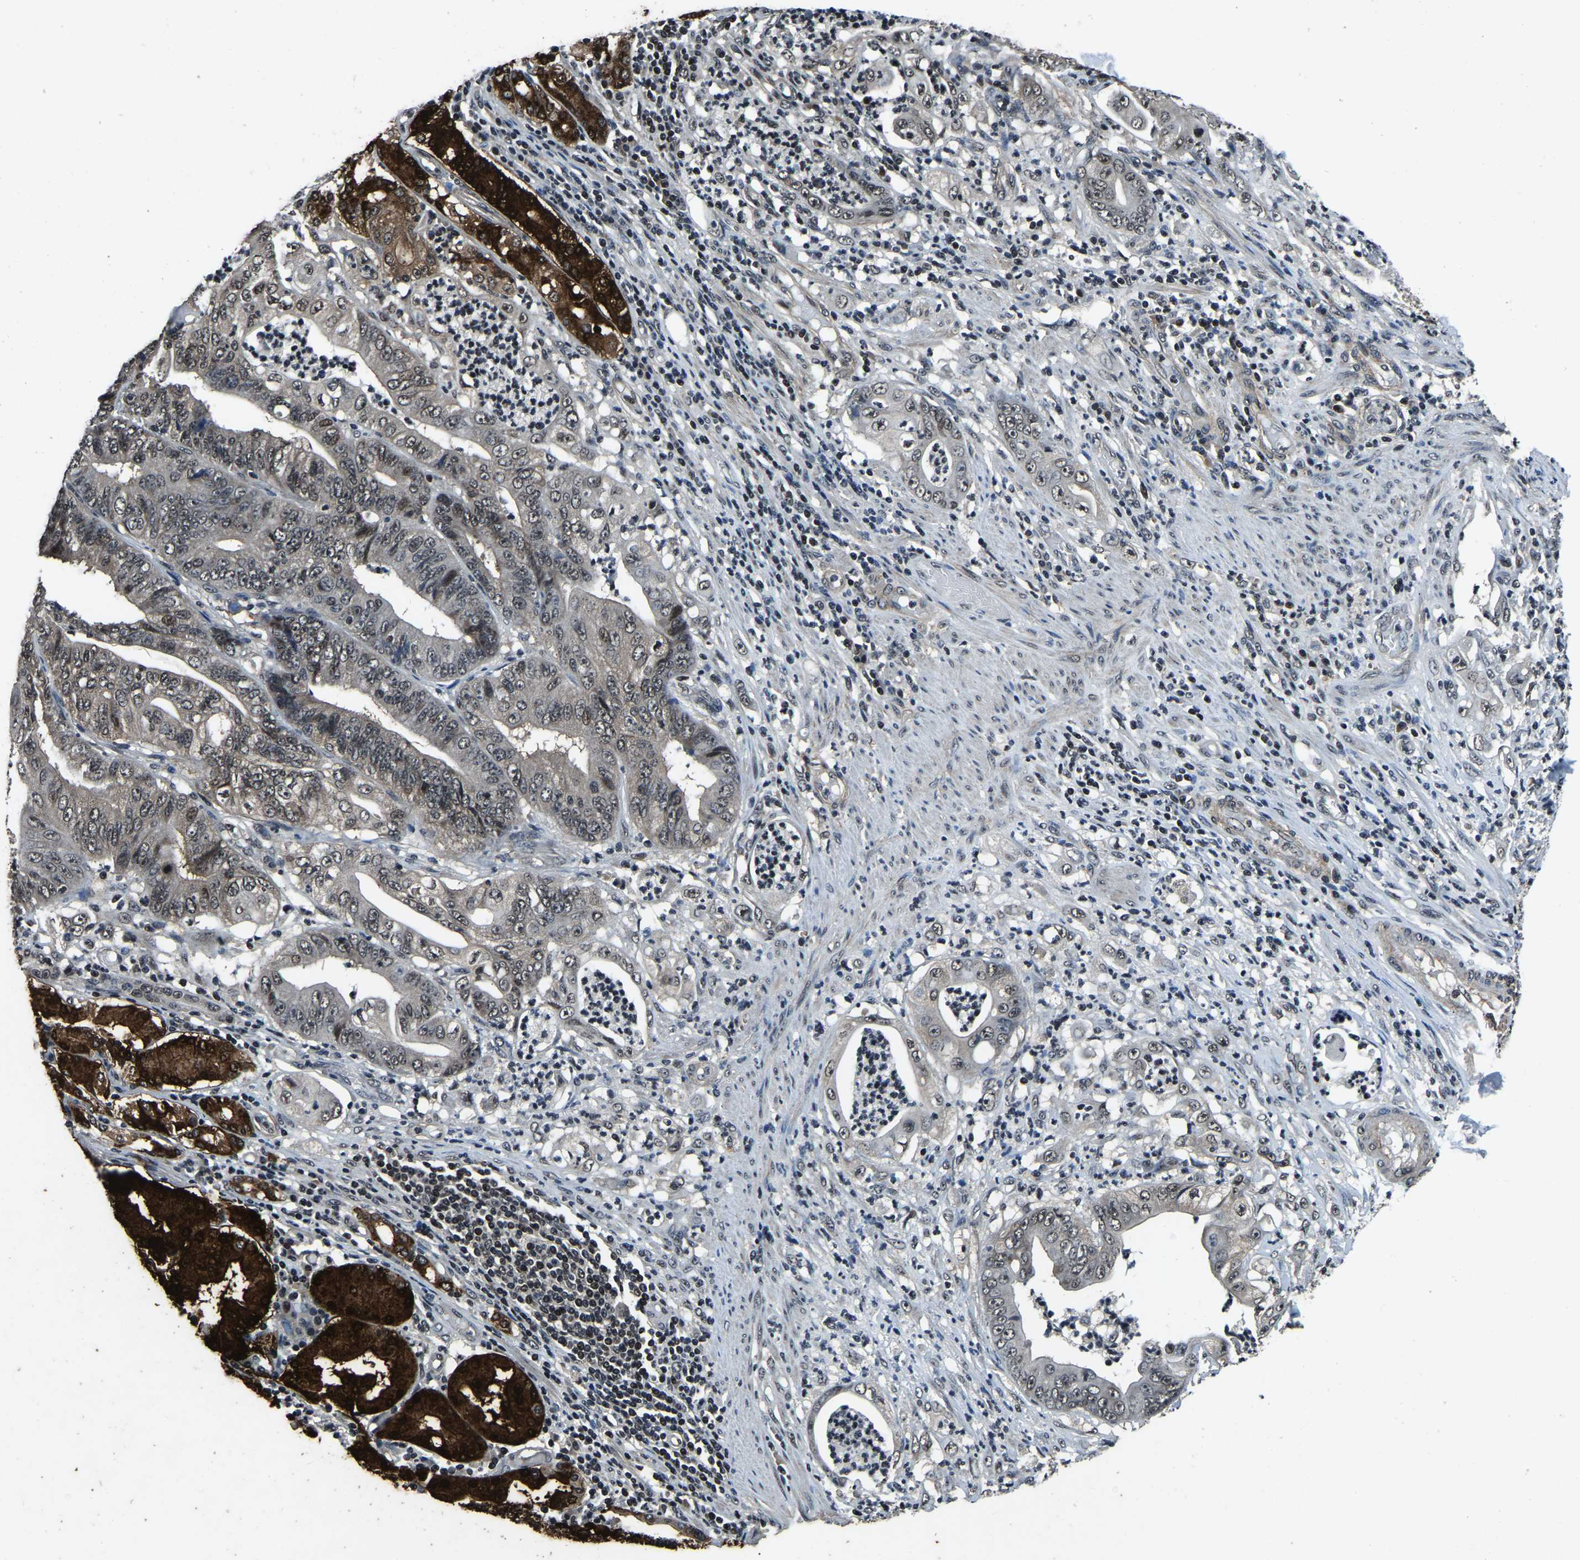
{"staining": {"intensity": "weak", "quantity": "25%-75%", "location": "nuclear"}, "tissue": "stomach cancer", "cell_type": "Tumor cells", "image_type": "cancer", "snomed": [{"axis": "morphology", "description": "Adenocarcinoma, NOS"}, {"axis": "topography", "description": "Stomach"}], "caption": "DAB immunohistochemical staining of human stomach cancer (adenocarcinoma) displays weak nuclear protein positivity in about 25%-75% of tumor cells.", "gene": "ANKIB1", "patient": {"sex": "female", "age": 73}}